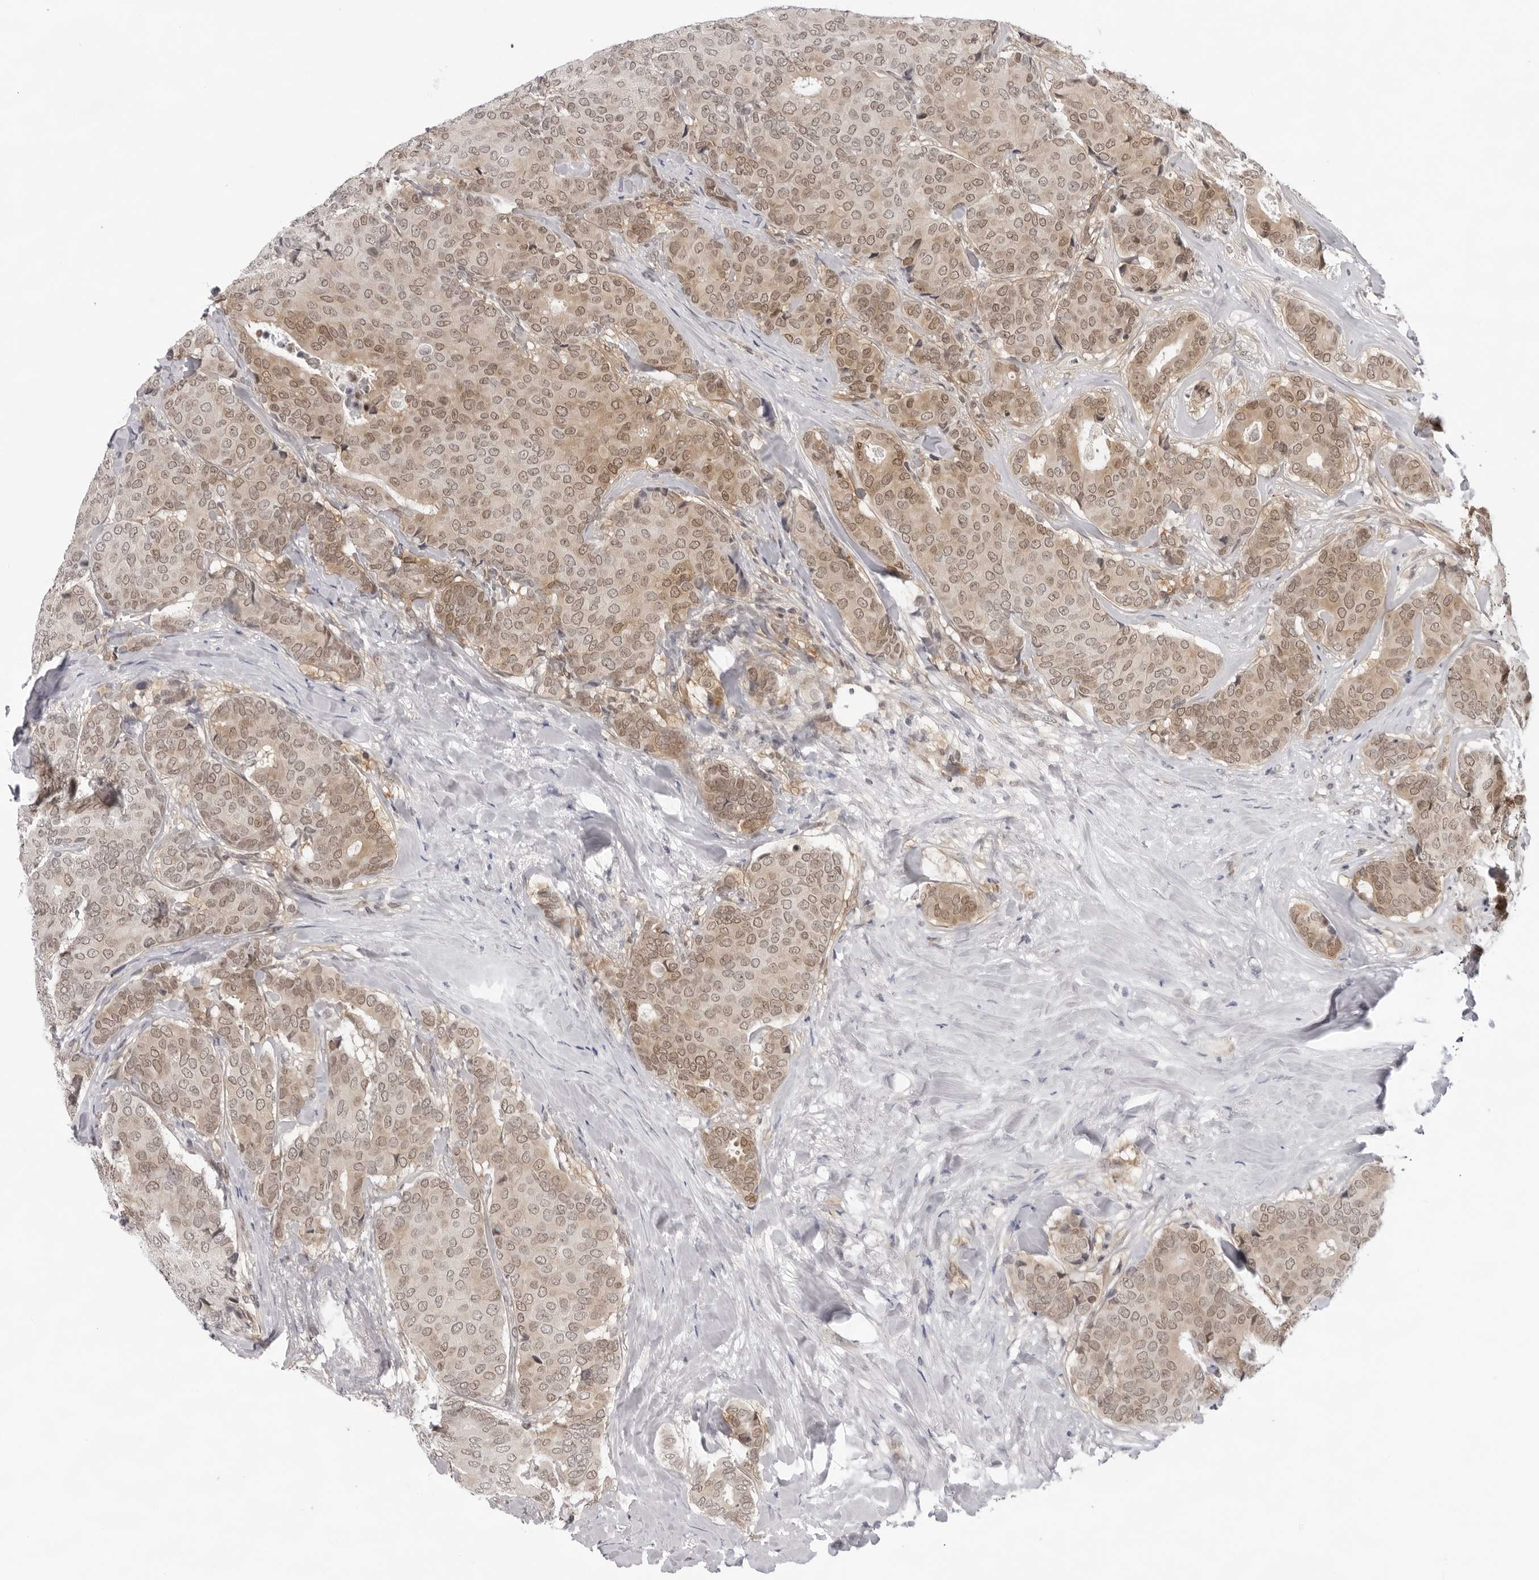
{"staining": {"intensity": "weak", "quantity": ">75%", "location": "cytoplasmic/membranous"}, "tissue": "breast cancer", "cell_type": "Tumor cells", "image_type": "cancer", "snomed": [{"axis": "morphology", "description": "Duct carcinoma"}, {"axis": "topography", "description": "Breast"}], "caption": "Immunohistochemical staining of breast cancer (infiltrating ductal carcinoma) shows low levels of weak cytoplasmic/membranous staining in approximately >75% of tumor cells.", "gene": "CASP7", "patient": {"sex": "female", "age": 75}}